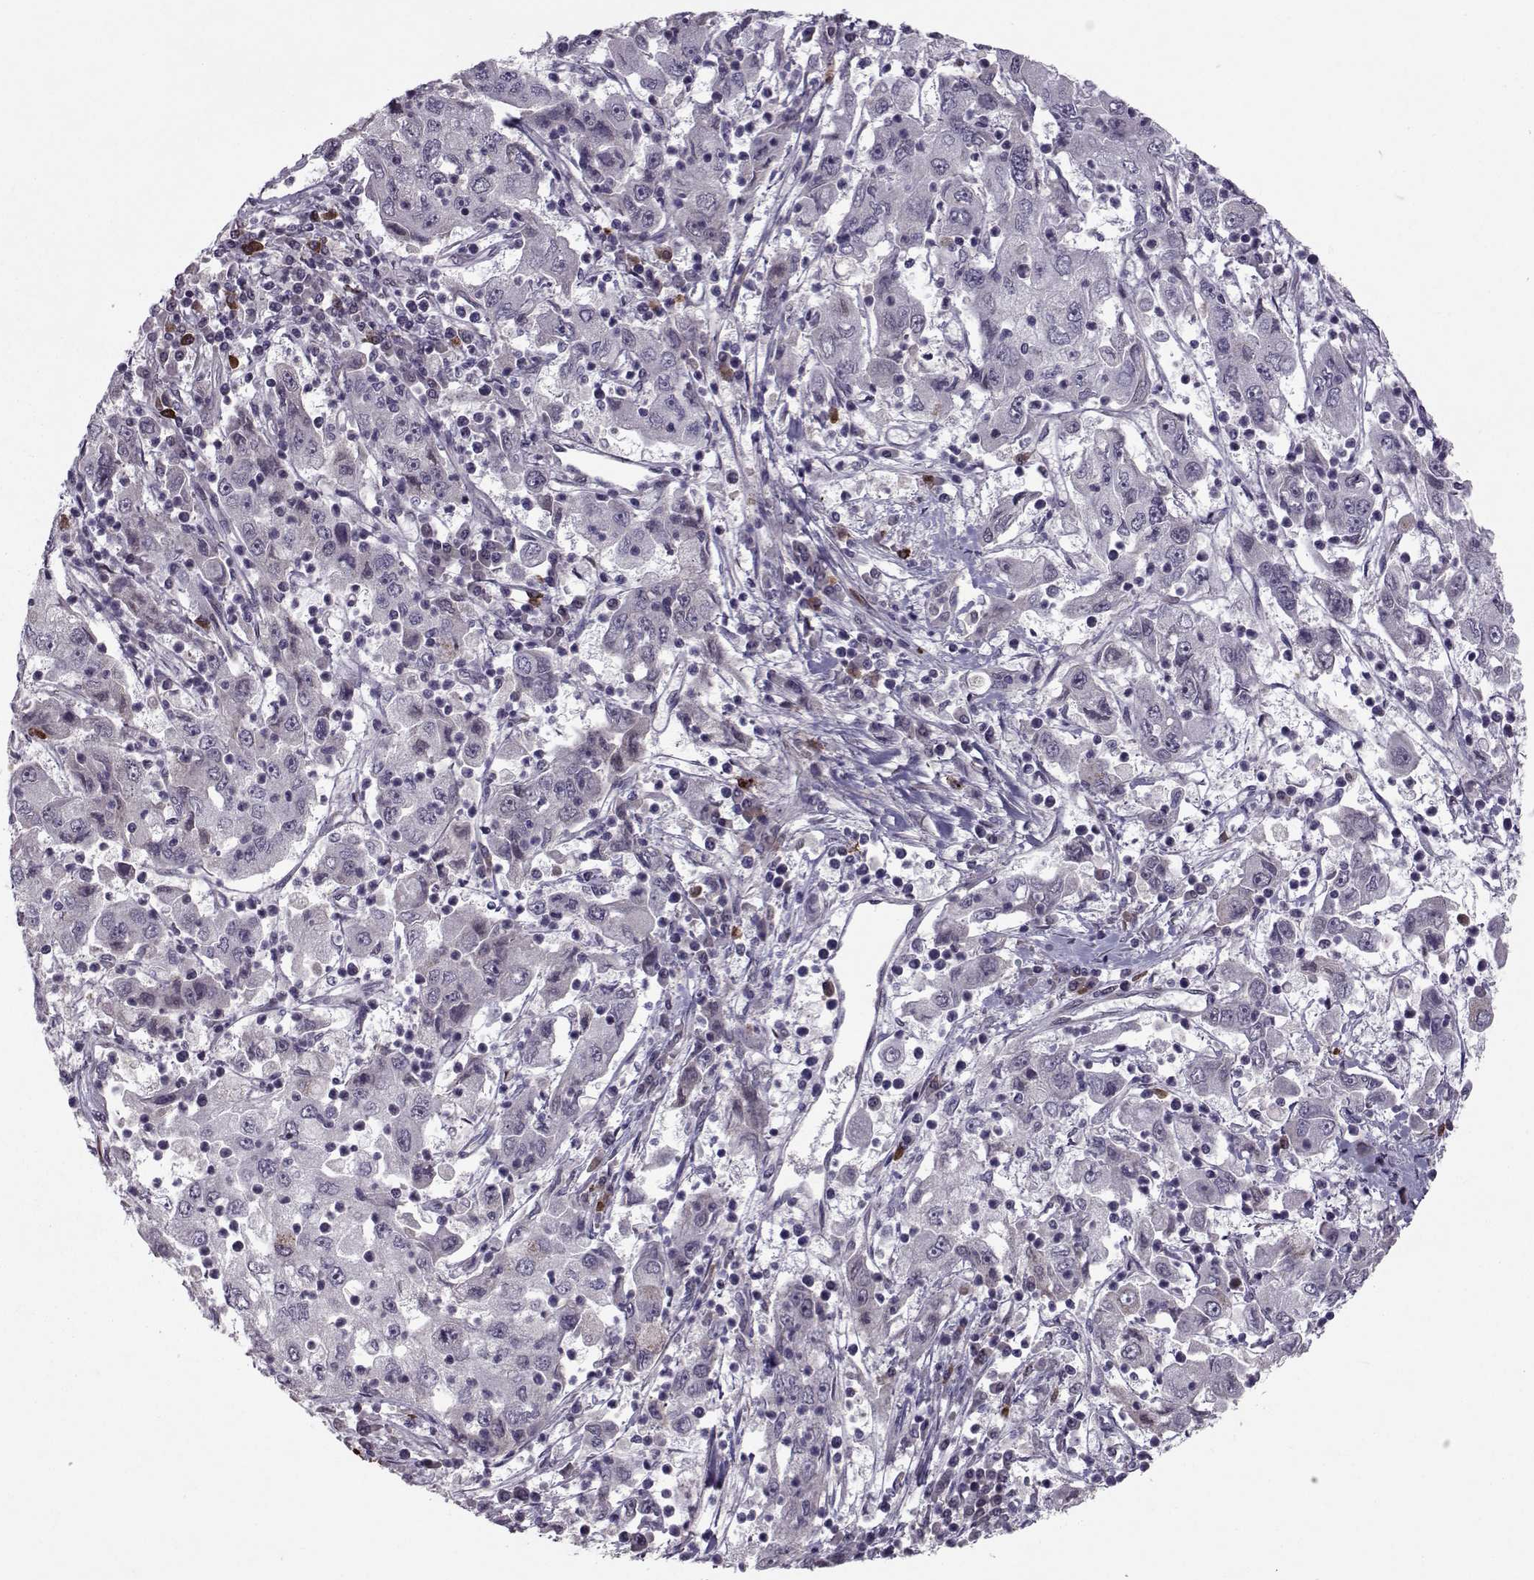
{"staining": {"intensity": "negative", "quantity": "none", "location": "none"}, "tissue": "cervical cancer", "cell_type": "Tumor cells", "image_type": "cancer", "snomed": [{"axis": "morphology", "description": "Squamous cell carcinoma, NOS"}, {"axis": "topography", "description": "Cervix"}], "caption": "This photomicrograph is of squamous cell carcinoma (cervical) stained with immunohistochemistry (IHC) to label a protein in brown with the nuclei are counter-stained blue. There is no expression in tumor cells.", "gene": "CDK4", "patient": {"sex": "female", "age": 36}}